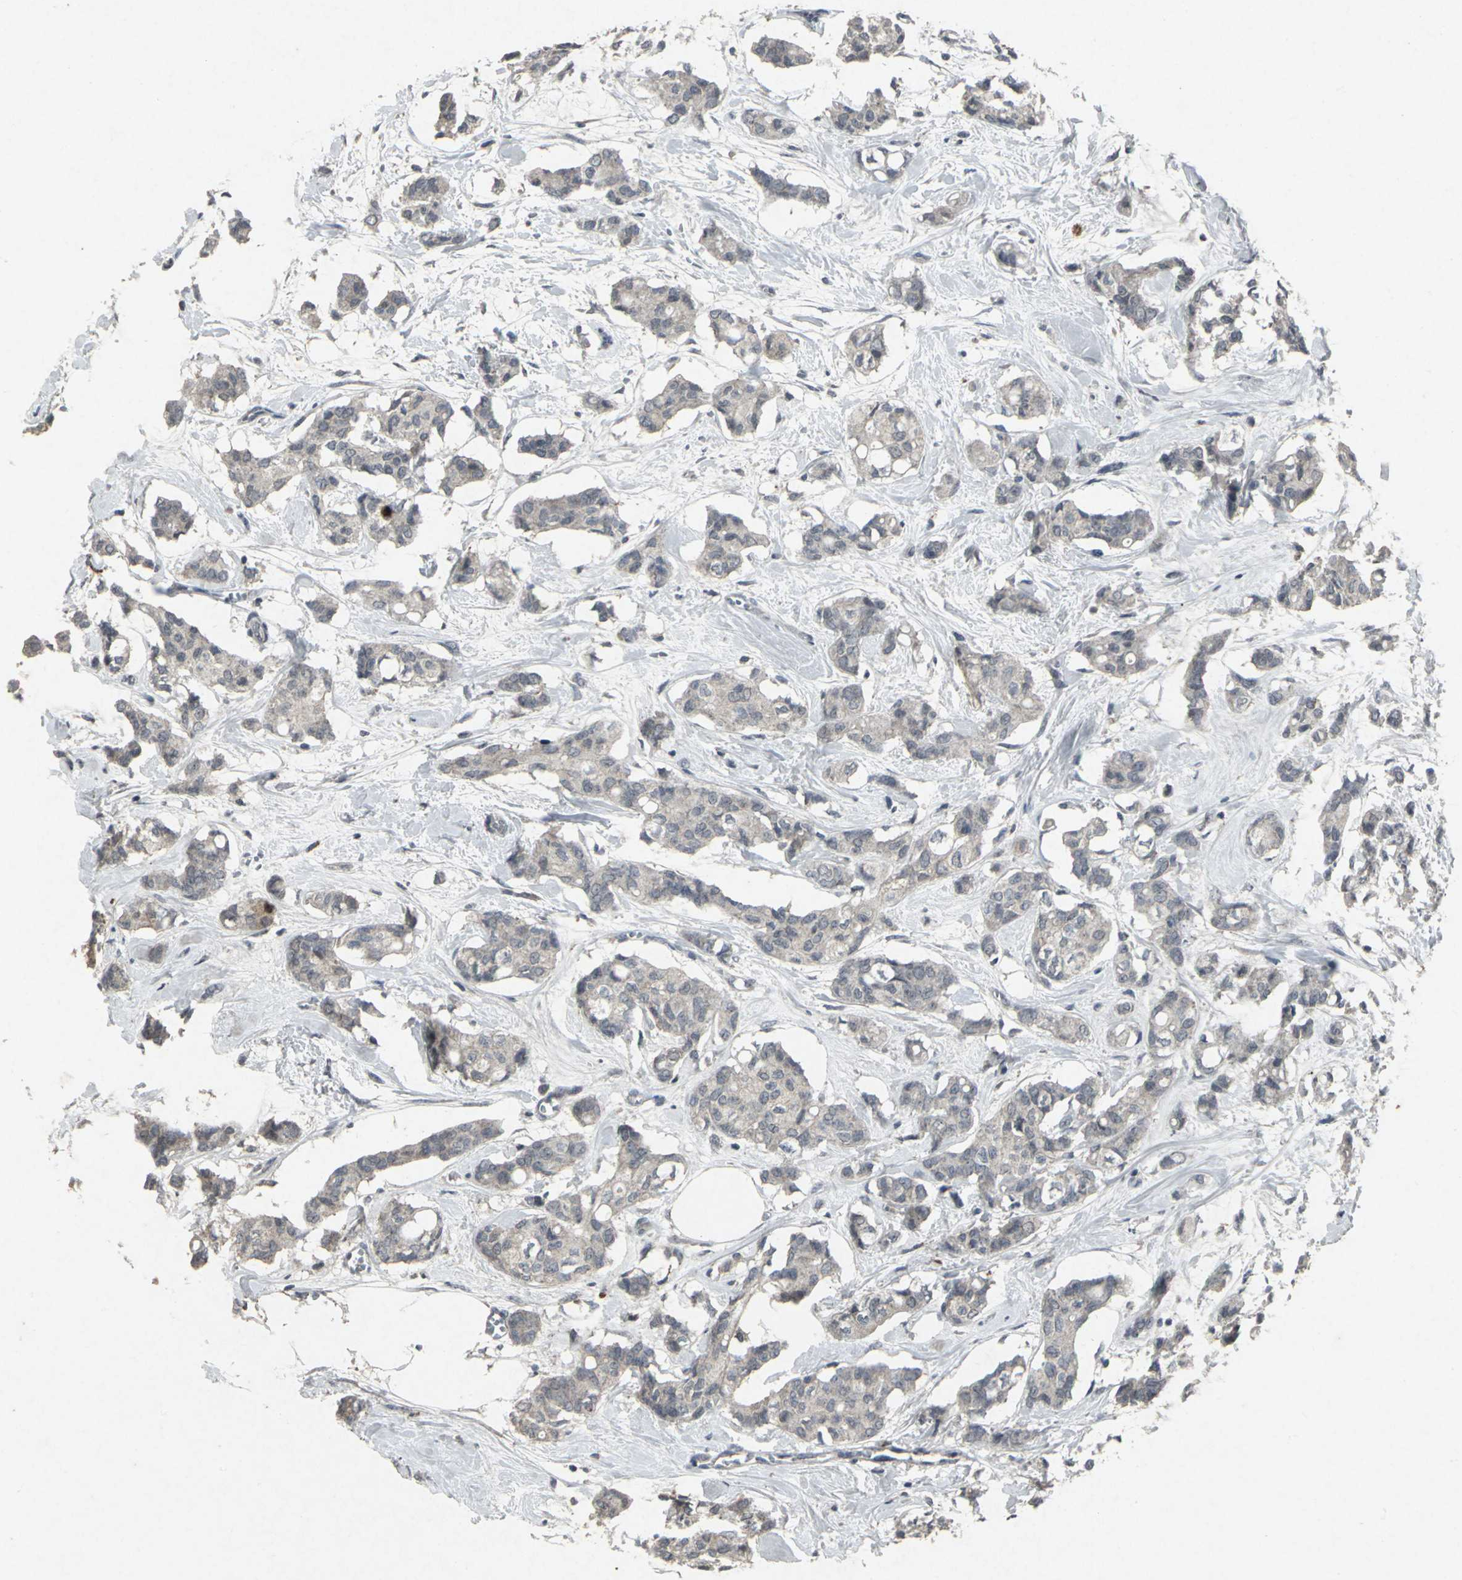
{"staining": {"intensity": "weak", "quantity": "25%-75%", "location": "cytoplasmic/membranous"}, "tissue": "breast cancer", "cell_type": "Tumor cells", "image_type": "cancer", "snomed": [{"axis": "morphology", "description": "Duct carcinoma"}, {"axis": "topography", "description": "Breast"}], "caption": "Immunohistochemistry (DAB (3,3'-diaminobenzidine)) staining of human breast cancer reveals weak cytoplasmic/membranous protein positivity in approximately 25%-75% of tumor cells.", "gene": "BMP4", "patient": {"sex": "female", "age": 84}}